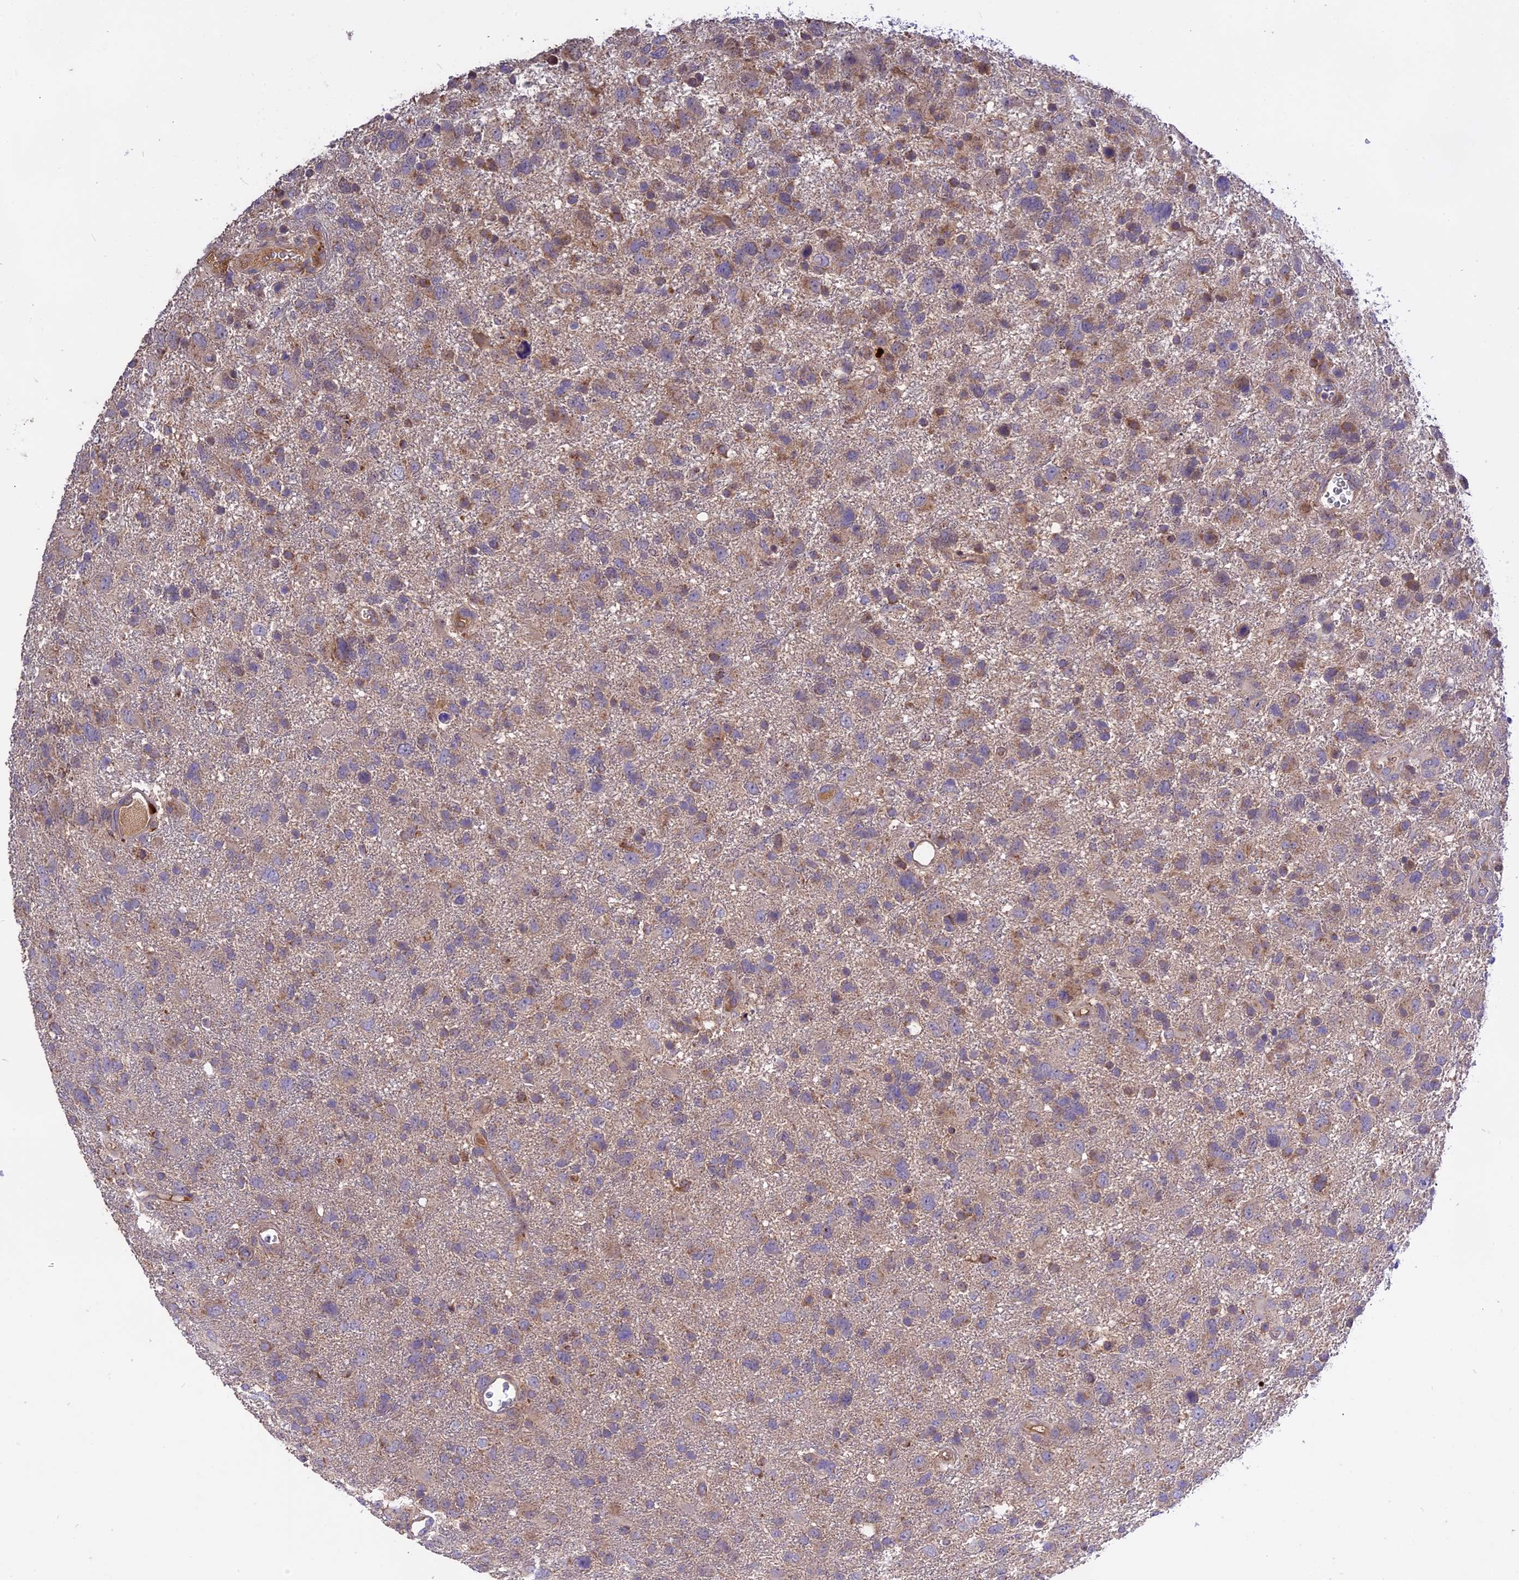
{"staining": {"intensity": "moderate", "quantity": "<25%", "location": "cytoplasmic/membranous"}, "tissue": "glioma", "cell_type": "Tumor cells", "image_type": "cancer", "snomed": [{"axis": "morphology", "description": "Glioma, malignant, High grade"}, {"axis": "topography", "description": "Brain"}], "caption": "Protein expression by immunohistochemistry (IHC) exhibits moderate cytoplasmic/membranous positivity in about <25% of tumor cells in glioma.", "gene": "NUDT8", "patient": {"sex": "male", "age": 61}}